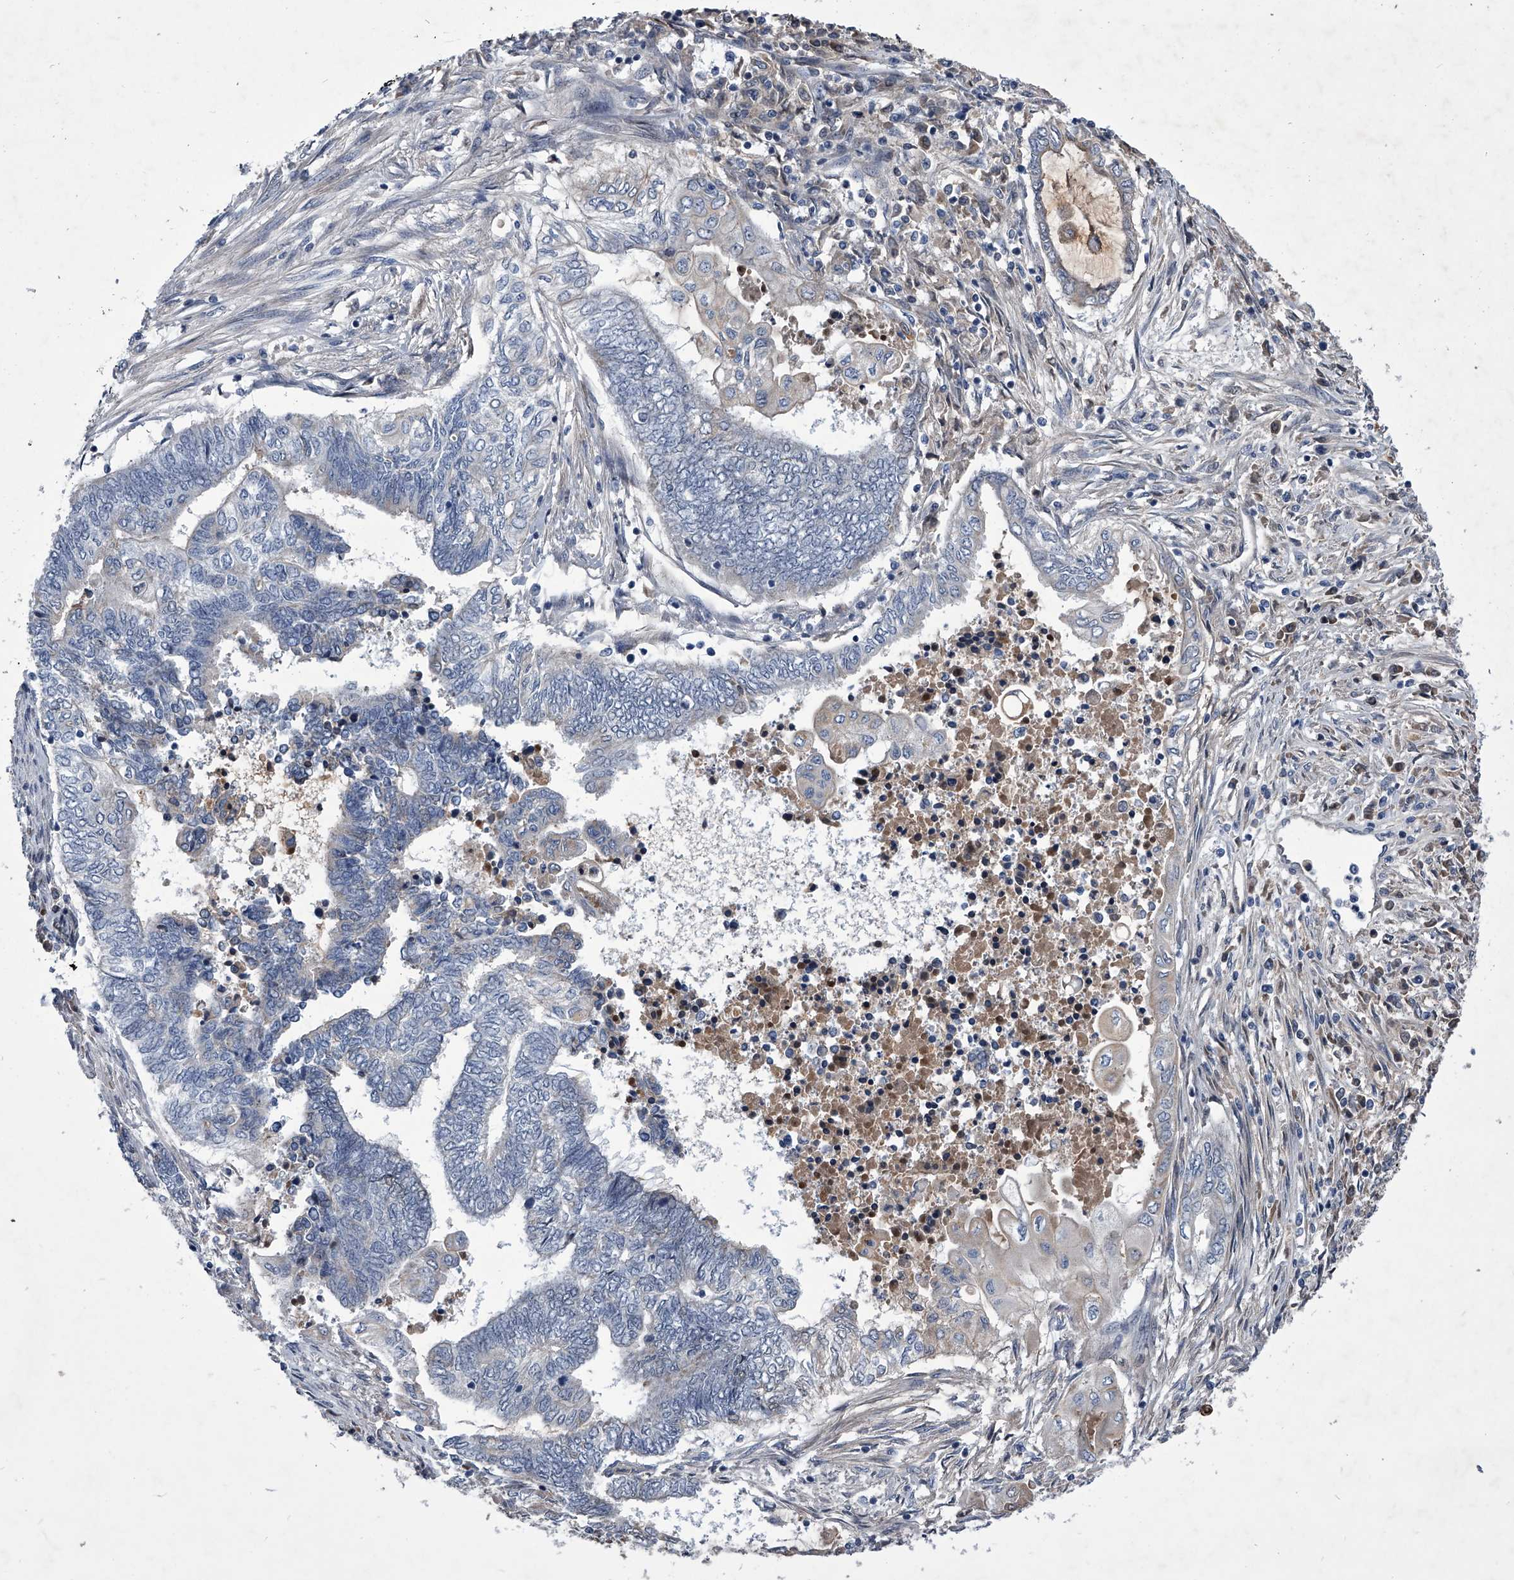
{"staining": {"intensity": "negative", "quantity": "none", "location": "none"}, "tissue": "endometrial cancer", "cell_type": "Tumor cells", "image_type": "cancer", "snomed": [{"axis": "morphology", "description": "Adenocarcinoma, NOS"}, {"axis": "topography", "description": "Uterus"}, {"axis": "topography", "description": "Endometrium"}], "caption": "The immunohistochemistry micrograph has no significant expression in tumor cells of endometrial cancer (adenocarcinoma) tissue.", "gene": "ZNF76", "patient": {"sex": "female", "age": 70}}